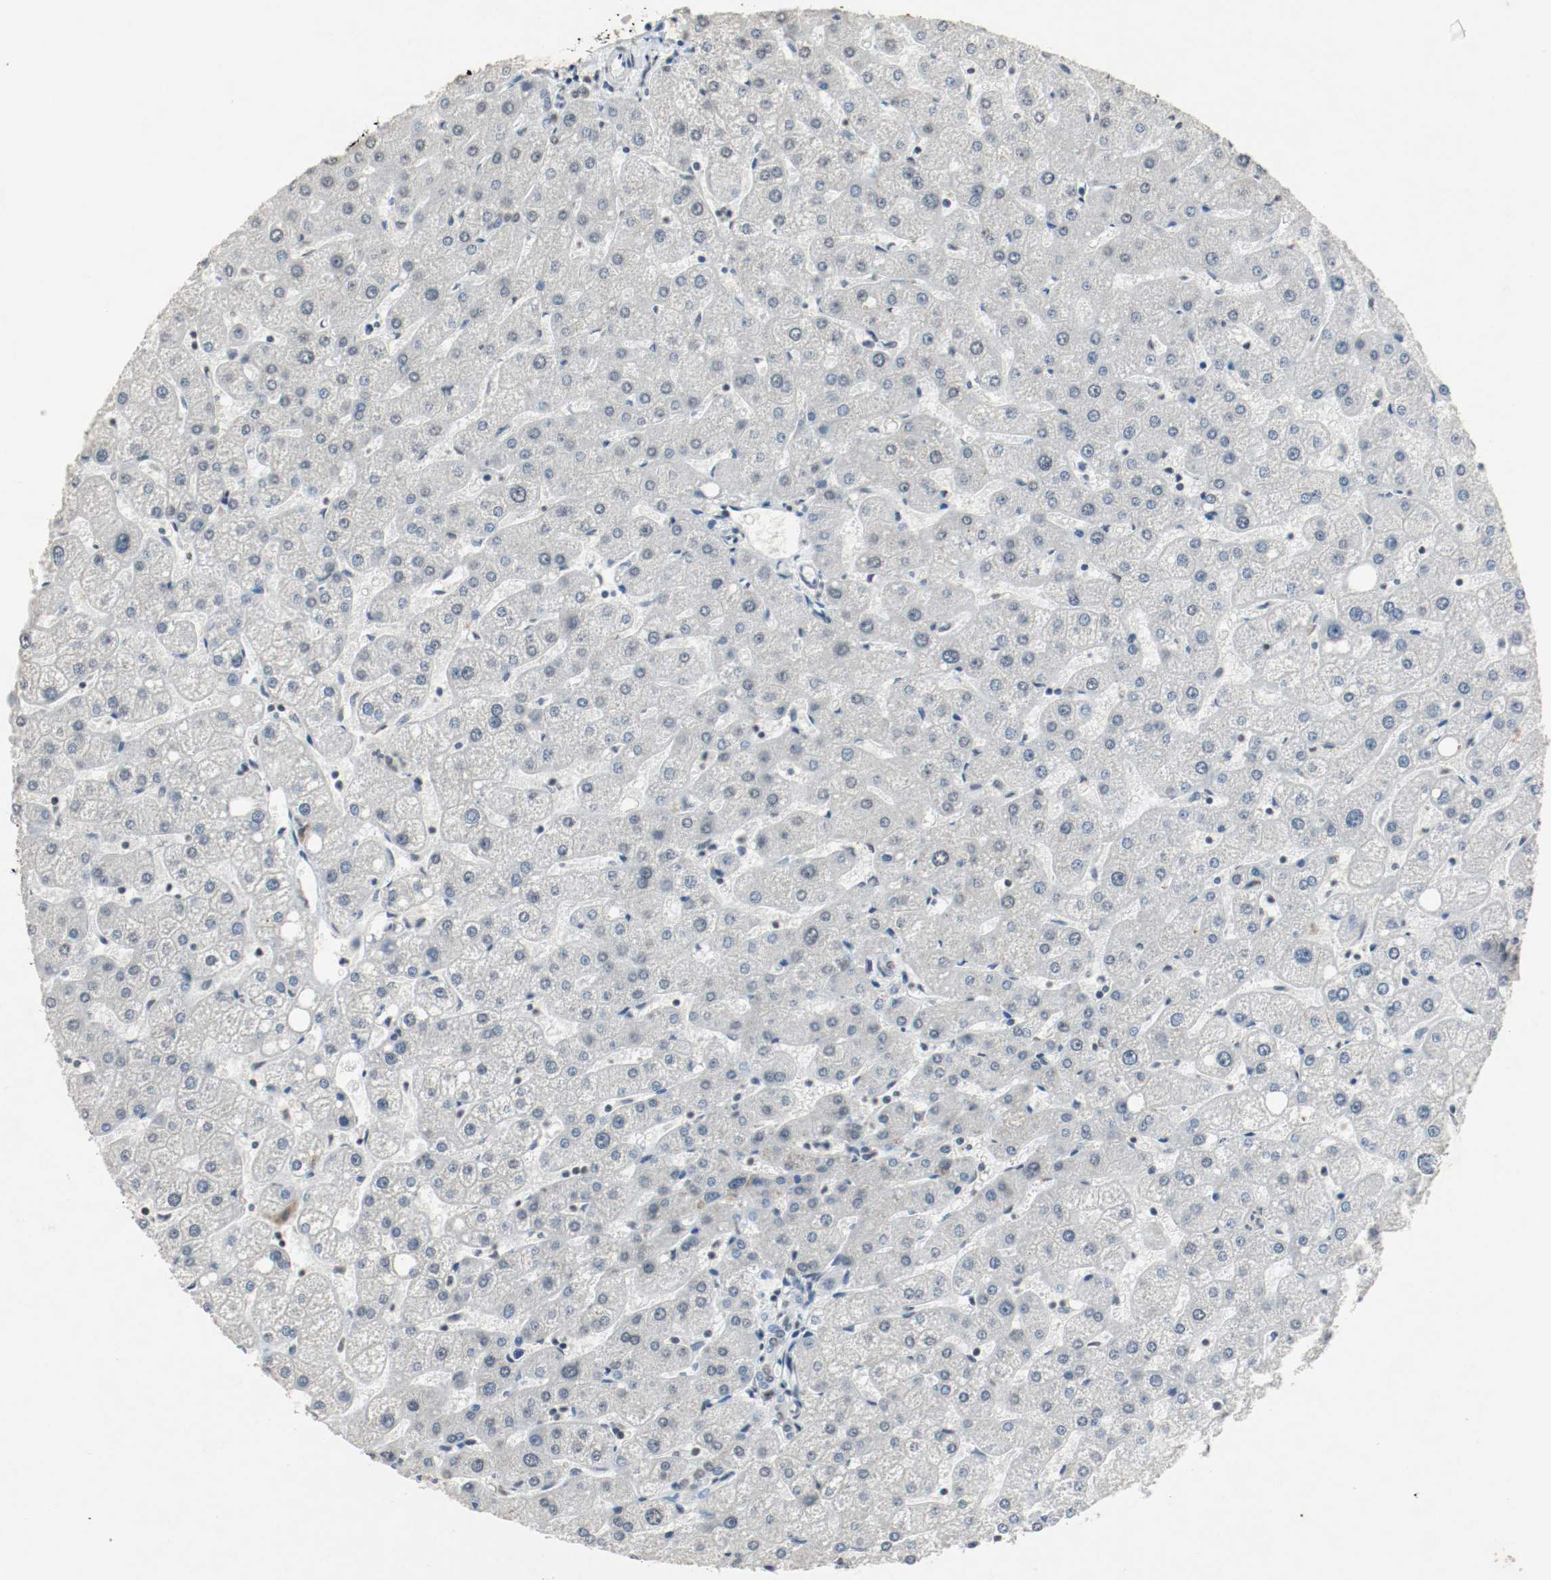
{"staining": {"intensity": "weak", "quantity": ">75%", "location": "nuclear"}, "tissue": "liver", "cell_type": "Cholangiocytes", "image_type": "normal", "snomed": [{"axis": "morphology", "description": "Normal tissue, NOS"}, {"axis": "topography", "description": "Liver"}], "caption": "Immunohistochemical staining of normal liver exhibits weak nuclear protein positivity in about >75% of cholangiocytes. The protein is shown in brown color, while the nuclei are stained blue.", "gene": "DNMT1", "patient": {"sex": "male", "age": 67}}